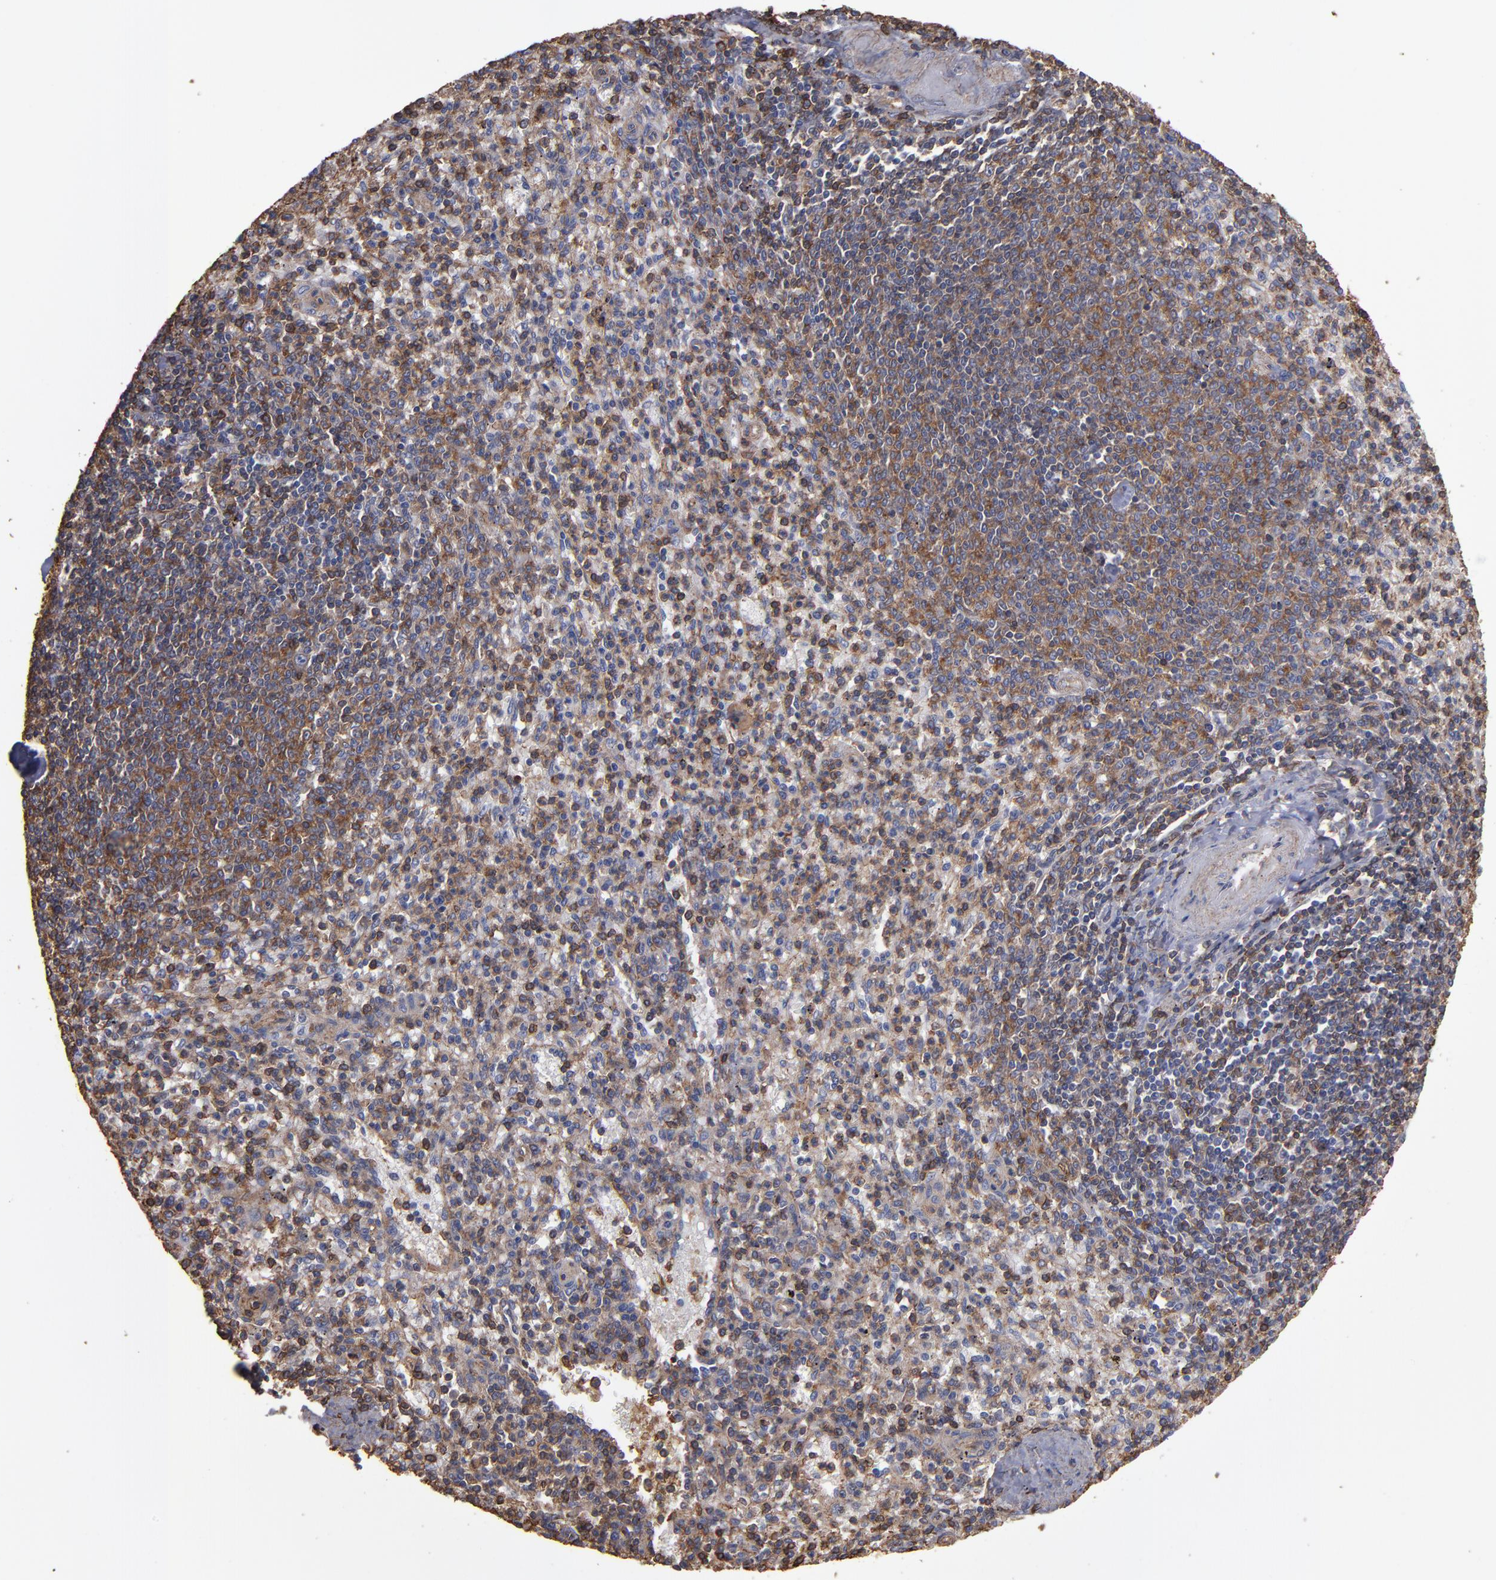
{"staining": {"intensity": "moderate", "quantity": "25%-75%", "location": "cytoplasmic/membranous"}, "tissue": "spleen", "cell_type": "Cells in red pulp", "image_type": "normal", "snomed": [{"axis": "morphology", "description": "Normal tissue, NOS"}, {"axis": "topography", "description": "Spleen"}], "caption": "Immunohistochemical staining of unremarkable human spleen exhibits moderate cytoplasmic/membranous protein expression in approximately 25%-75% of cells in red pulp.", "gene": "ACTN4", "patient": {"sex": "male", "age": 72}}